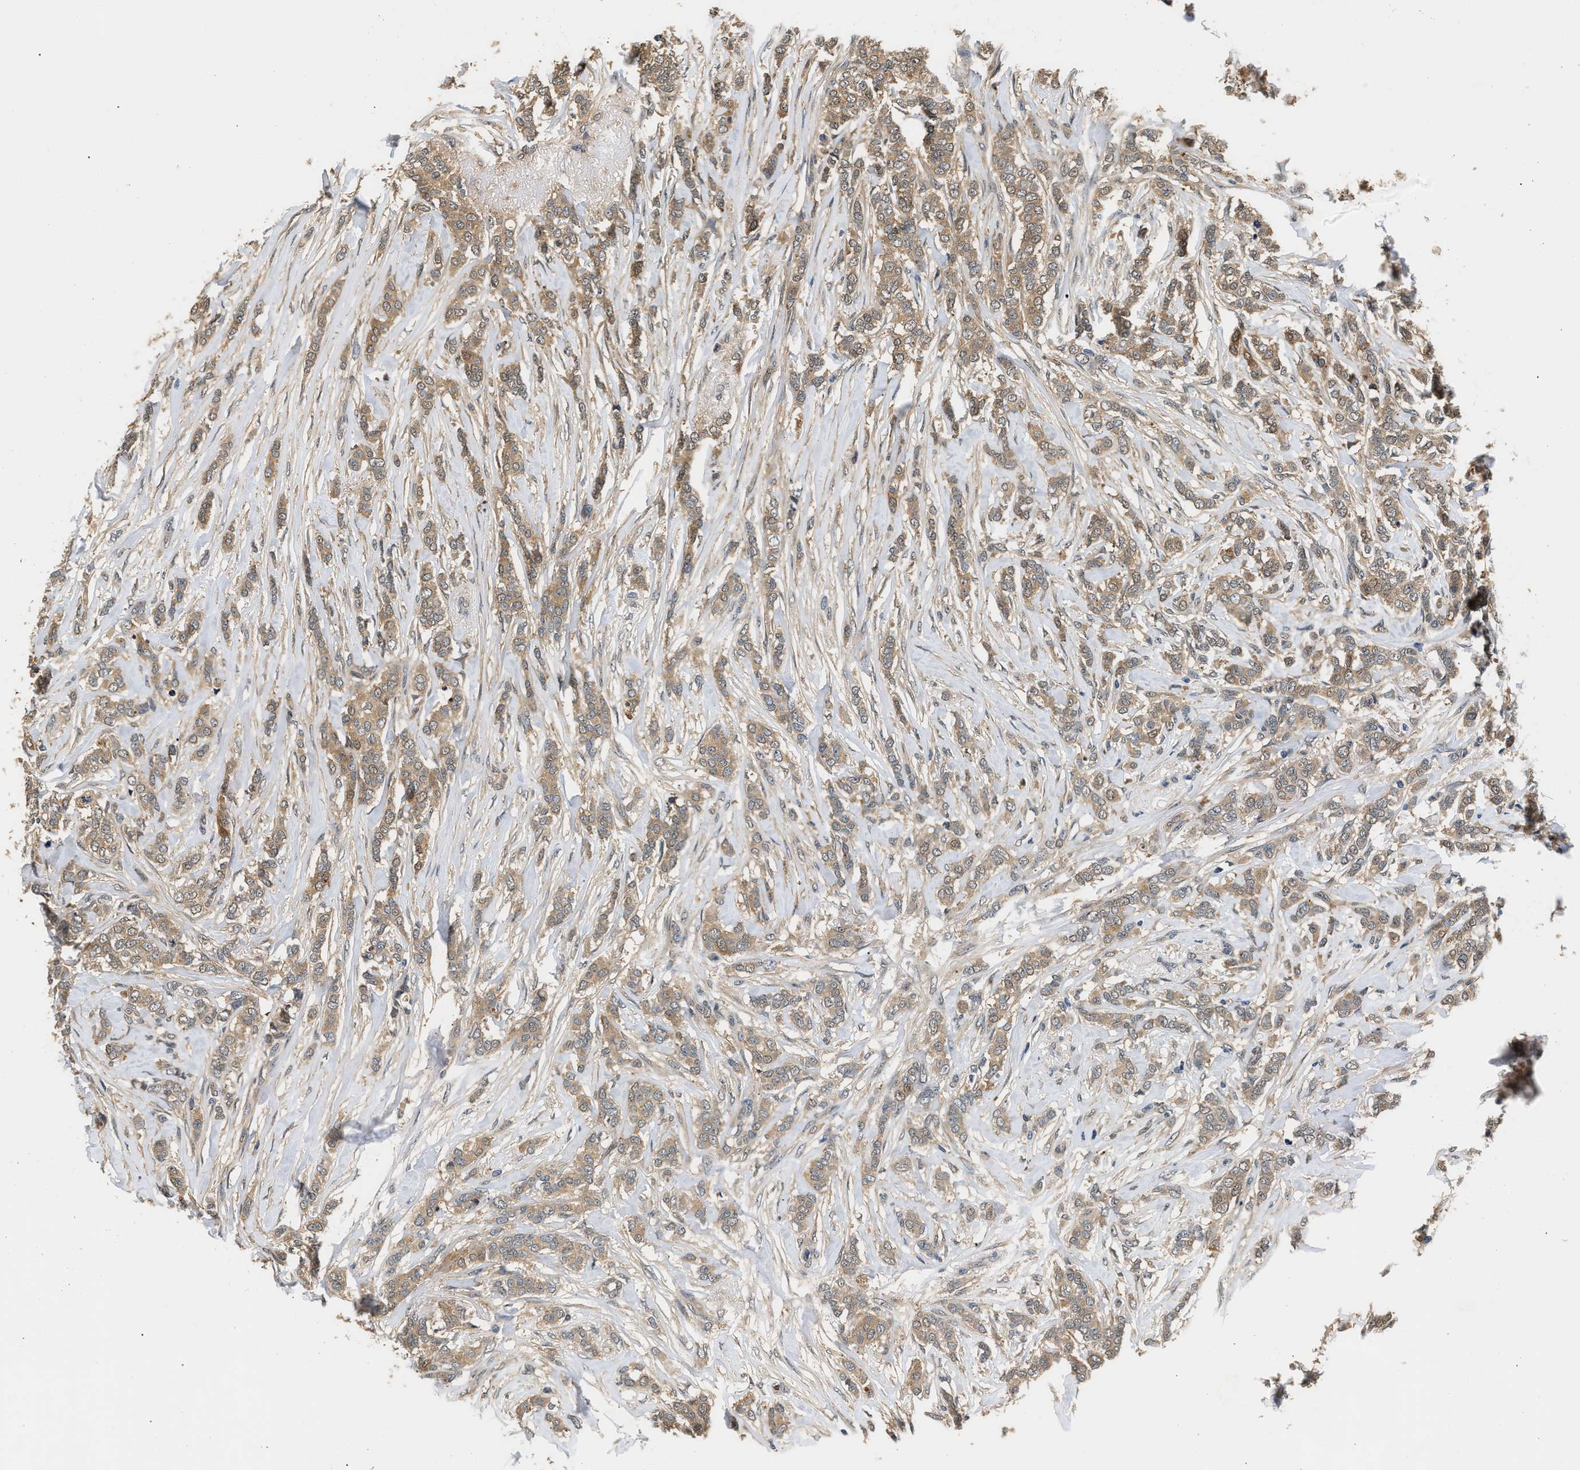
{"staining": {"intensity": "weak", "quantity": ">75%", "location": "cytoplasmic/membranous"}, "tissue": "breast cancer", "cell_type": "Tumor cells", "image_type": "cancer", "snomed": [{"axis": "morphology", "description": "Lobular carcinoma"}, {"axis": "topography", "description": "Skin"}, {"axis": "topography", "description": "Breast"}], "caption": "Immunohistochemical staining of breast cancer reveals weak cytoplasmic/membranous protein expression in approximately >75% of tumor cells.", "gene": "LARP6", "patient": {"sex": "female", "age": 46}}